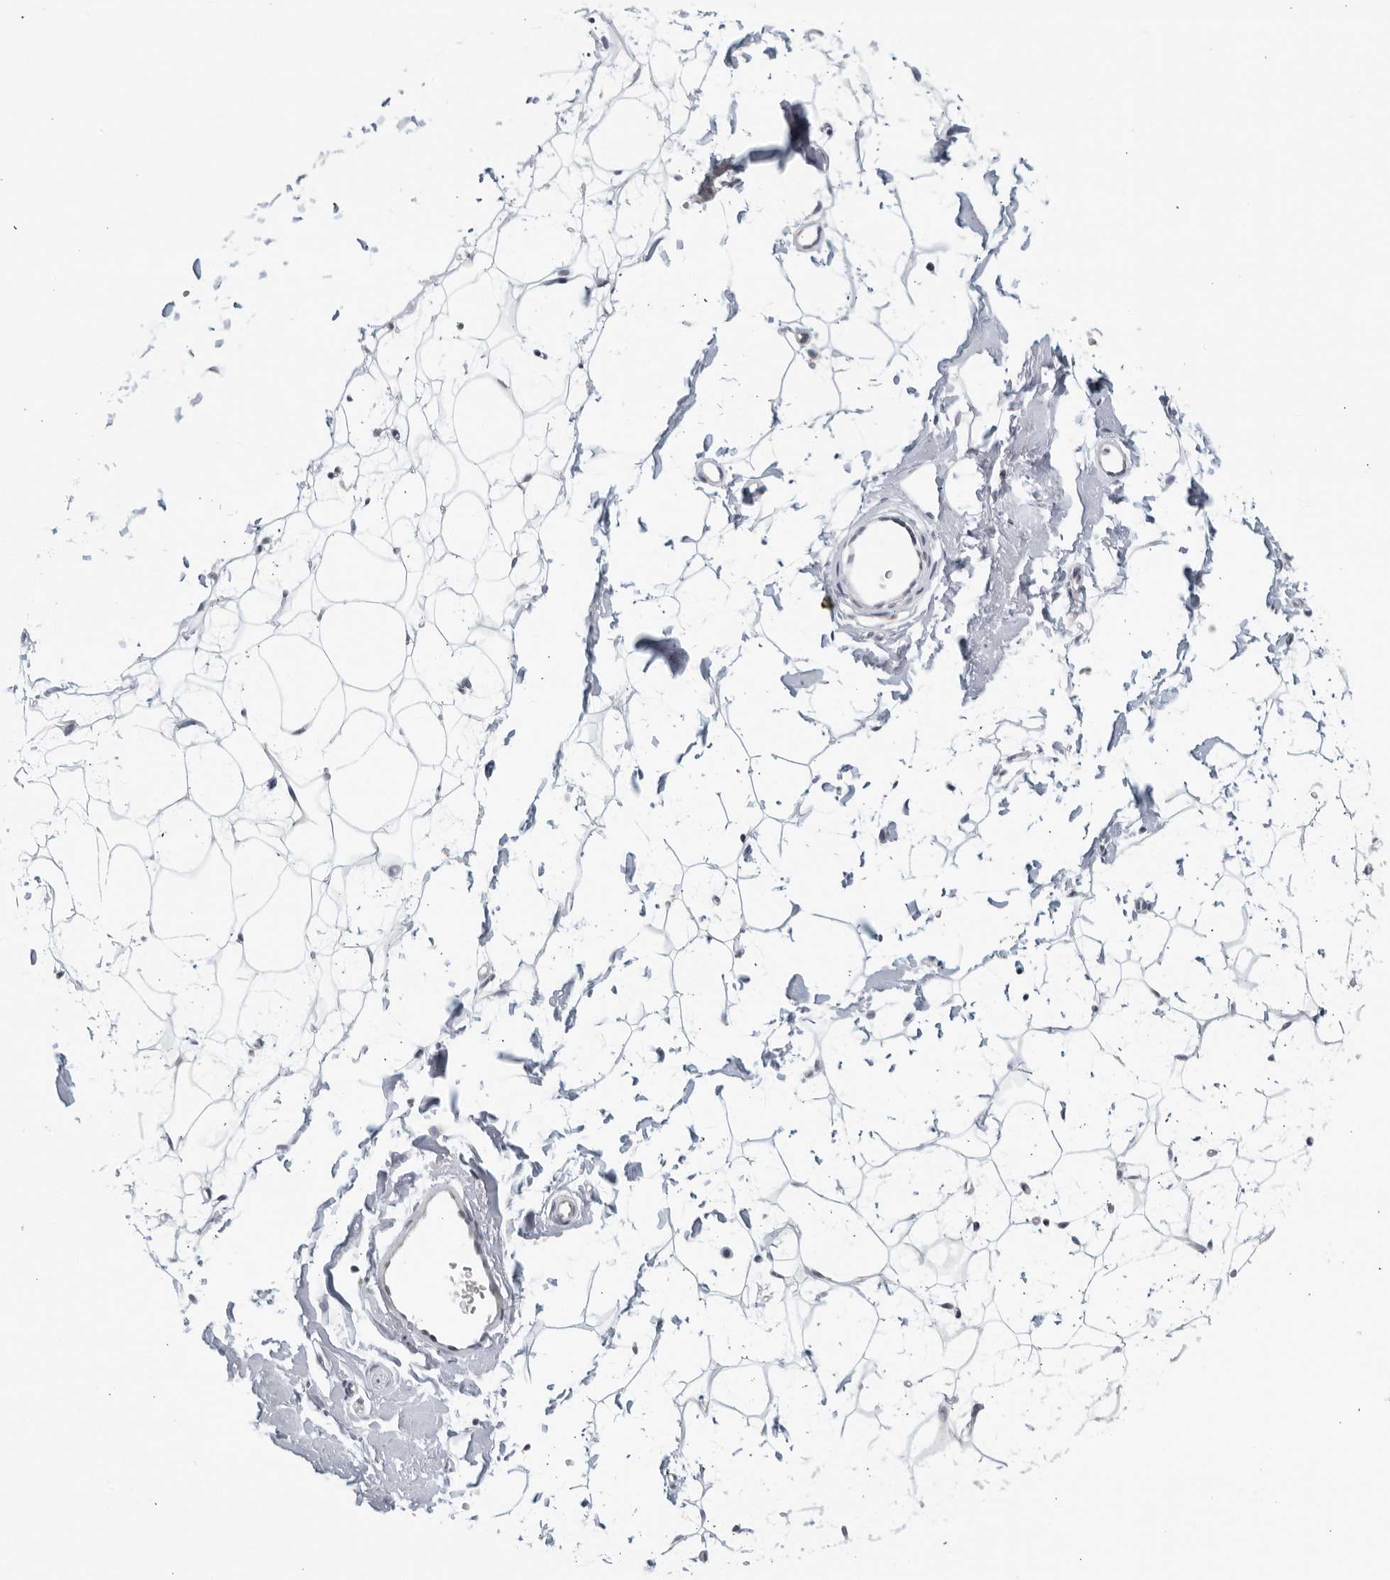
{"staining": {"intensity": "negative", "quantity": "none", "location": "none"}, "tissue": "adipose tissue", "cell_type": "Adipocytes", "image_type": "normal", "snomed": [{"axis": "morphology", "description": "Normal tissue, NOS"}, {"axis": "topography", "description": "Breast"}], "caption": "Adipose tissue stained for a protein using immunohistochemistry (IHC) demonstrates no expression adipocytes.", "gene": "RC3H1", "patient": {"sex": "female", "age": 23}}